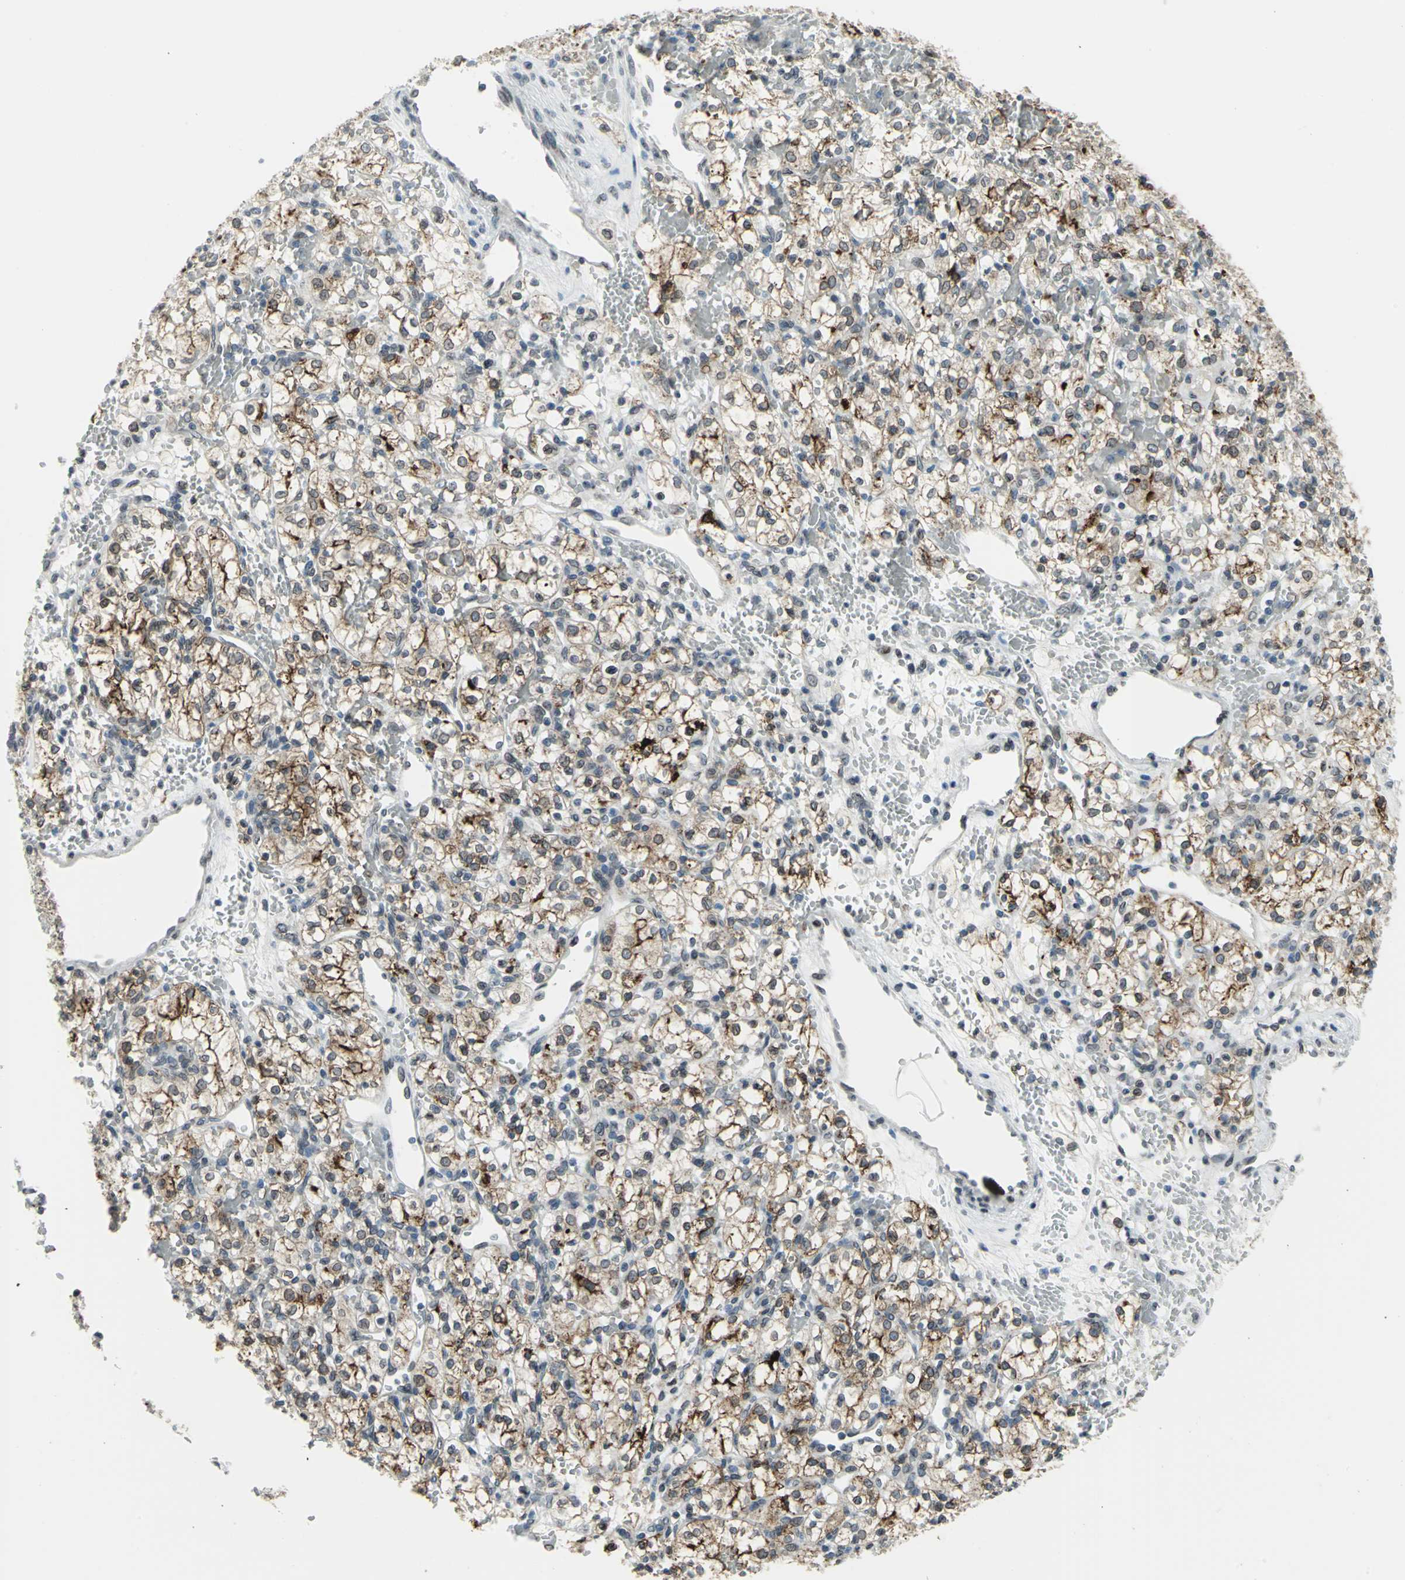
{"staining": {"intensity": "moderate", "quantity": ">75%", "location": "cytoplasmic/membranous"}, "tissue": "renal cancer", "cell_type": "Tumor cells", "image_type": "cancer", "snomed": [{"axis": "morphology", "description": "Adenocarcinoma, NOS"}, {"axis": "topography", "description": "Kidney"}], "caption": "Approximately >75% of tumor cells in renal adenocarcinoma show moderate cytoplasmic/membranous protein expression as visualized by brown immunohistochemical staining.", "gene": "SNUPN", "patient": {"sex": "female", "age": 60}}